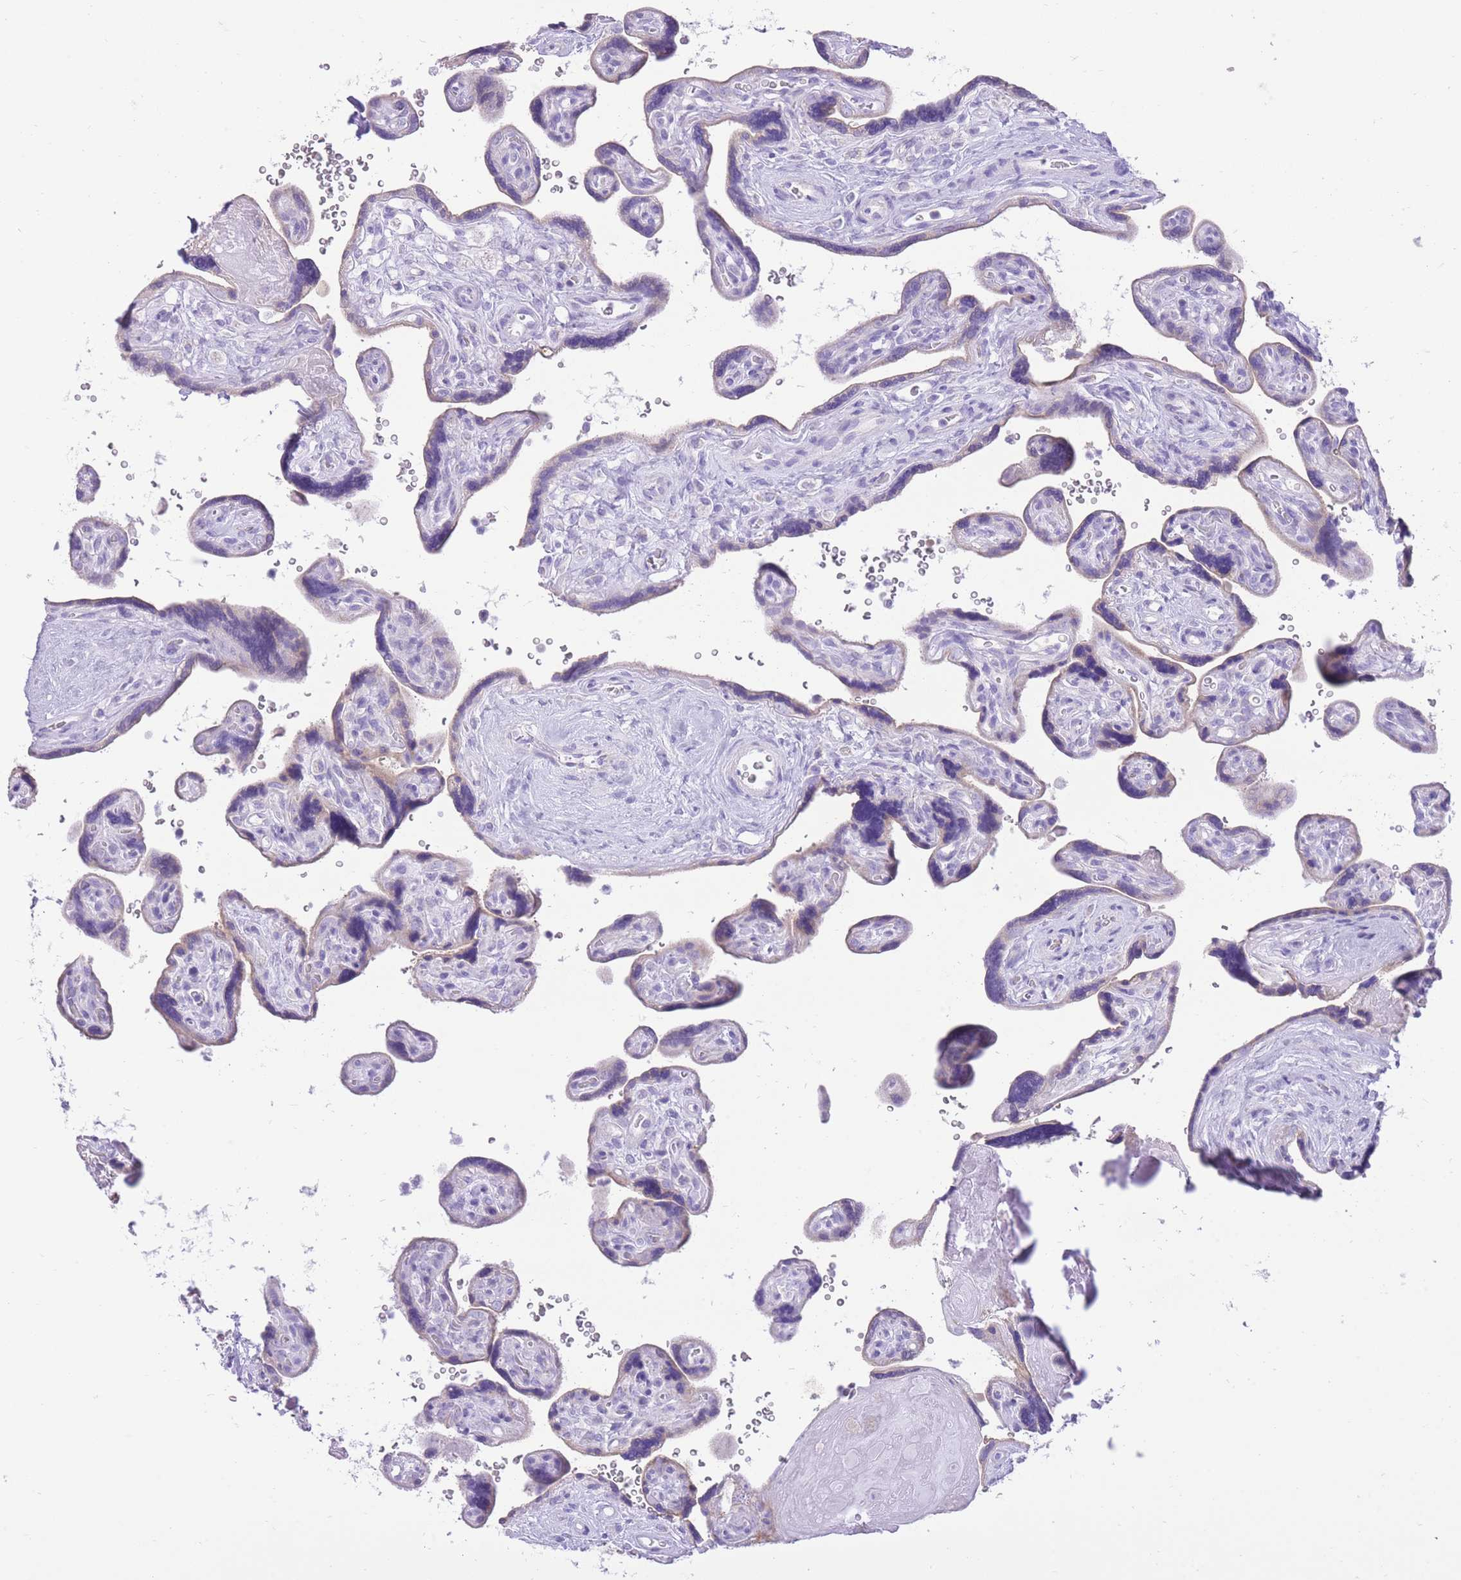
{"staining": {"intensity": "negative", "quantity": "none", "location": "none"}, "tissue": "placenta", "cell_type": "Decidual cells", "image_type": "normal", "snomed": [{"axis": "morphology", "description": "Normal tissue, NOS"}, {"axis": "topography", "description": "Placenta"}], "caption": "Immunohistochemistry image of unremarkable placenta: placenta stained with DAB (3,3'-diaminobenzidine) reveals no significant protein staining in decidual cells. (Immunohistochemistry, brightfield microscopy, high magnification).", "gene": "SLC4A4", "patient": {"sex": "female", "age": 39}}